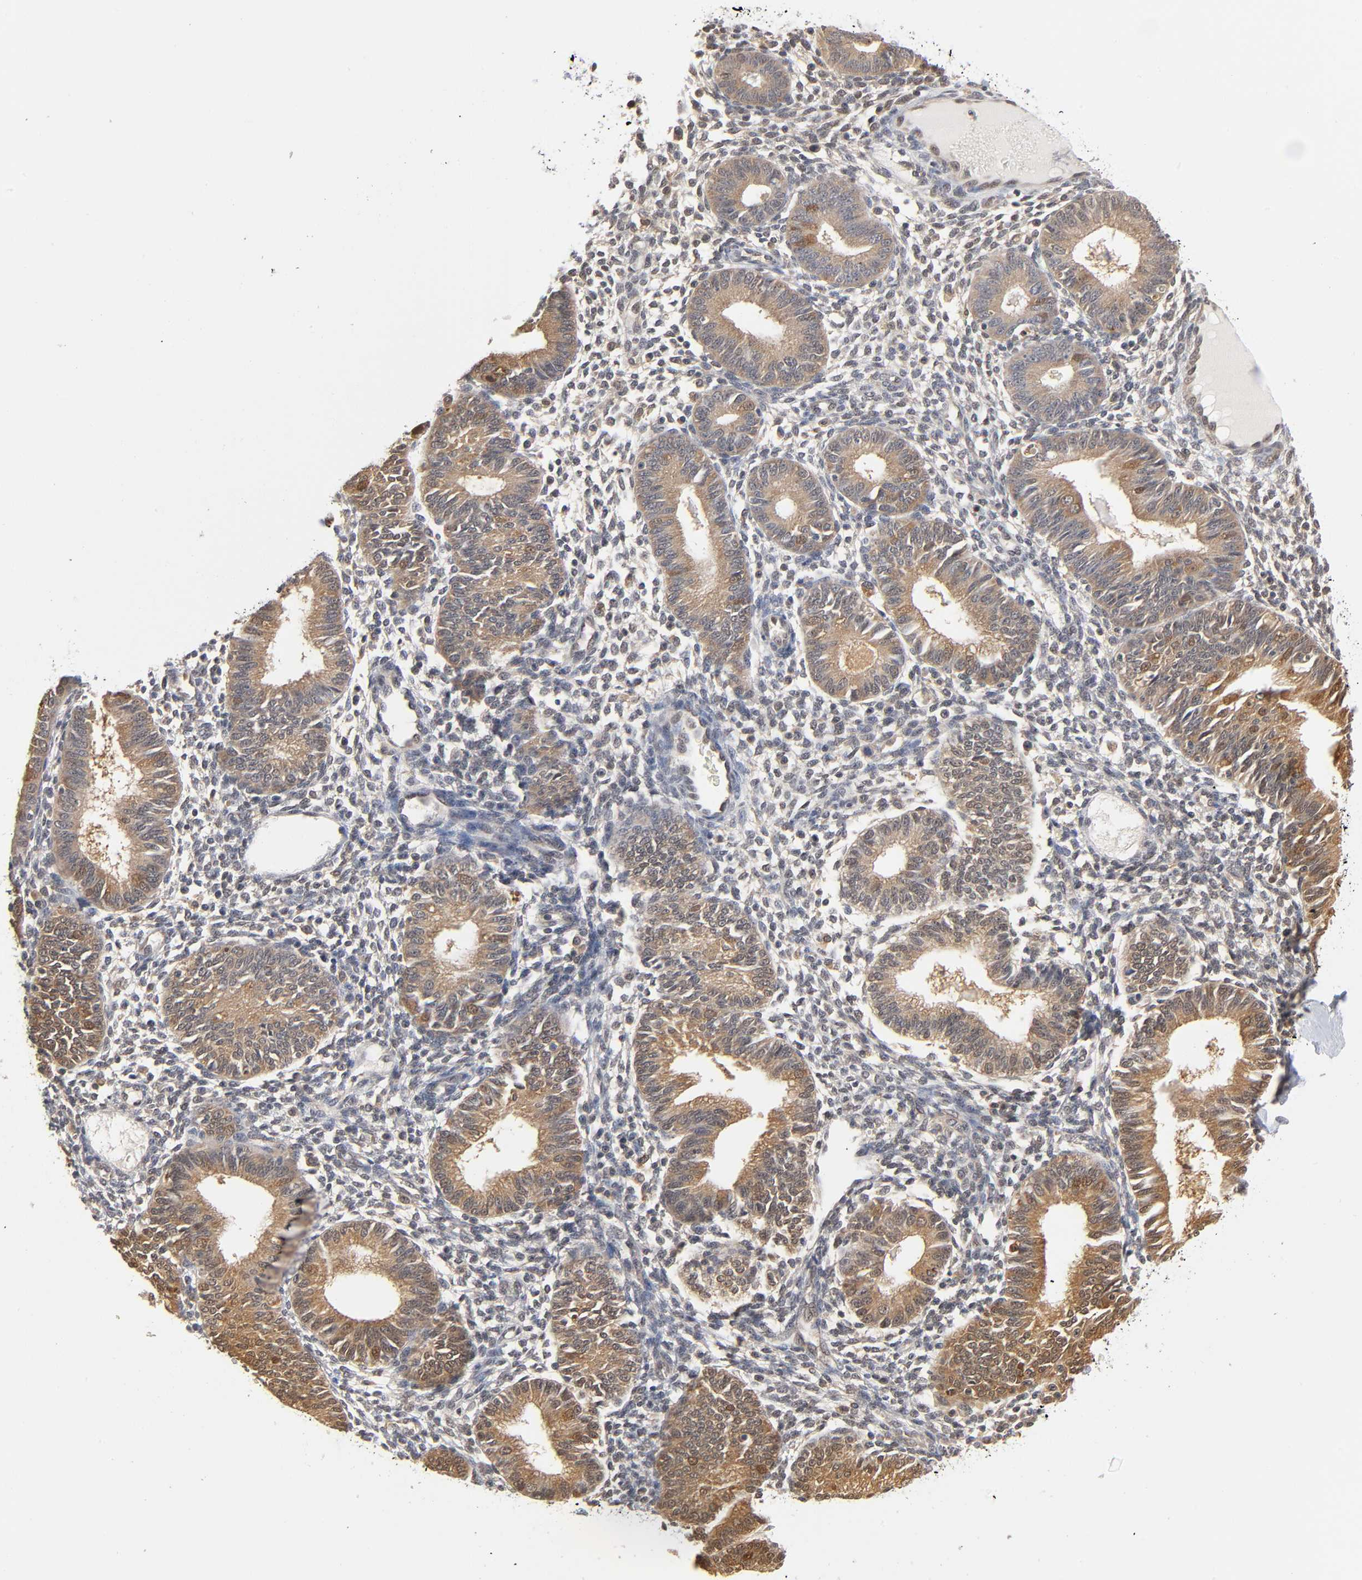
{"staining": {"intensity": "weak", "quantity": "<25%", "location": "cytoplasmic/membranous"}, "tissue": "endometrium", "cell_type": "Cells in endometrial stroma", "image_type": "normal", "snomed": [{"axis": "morphology", "description": "Normal tissue, NOS"}, {"axis": "topography", "description": "Endometrium"}], "caption": "Immunohistochemistry (IHC) histopathology image of unremarkable human endometrium stained for a protein (brown), which demonstrates no expression in cells in endometrial stroma.", "gene": "DFFB", "patient": {"sex": "female", "age": 61}}